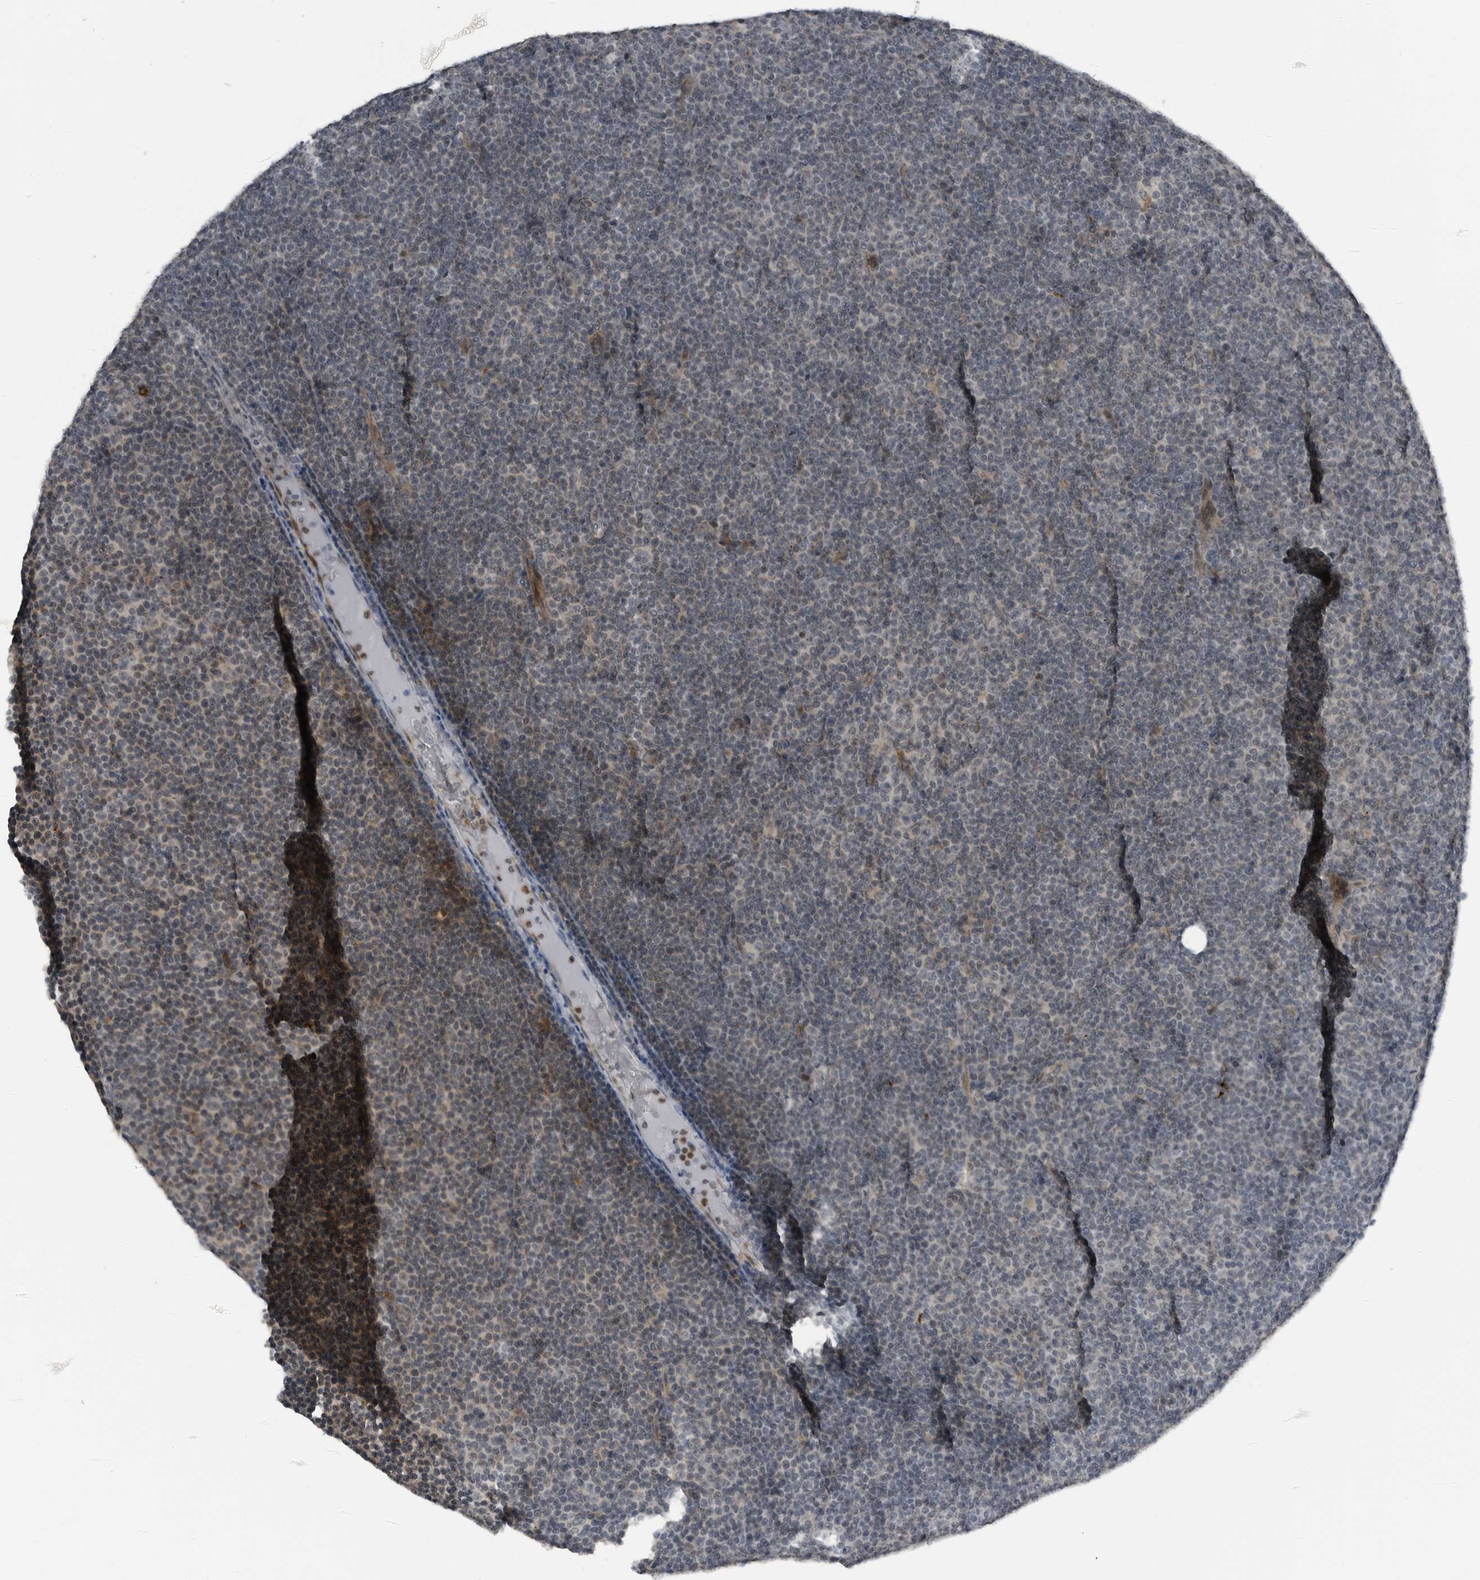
{"staining": {"intensity": "negative", "quantity": "none", "location": "none"}, "tissue": "lymphoma", "cell_type": "Tumor cells", "image_type": "cancer", "snomed": [{"axis": "morphology", "description": "Malignant lymphoma, non-Hodgkin's type, Low grade"}, {"axis": "topography", "description": "Lymph node"}], "caption": "A high-resolution micrograph shows IHC staining of low-grade malignant lymphoma, non-Hodgkin's type, which exhibits no significant expression in tumor cells. Nuclei are stained in blue.", "gene": "GAK", "patient": {"sex": "female", "age": 67}}